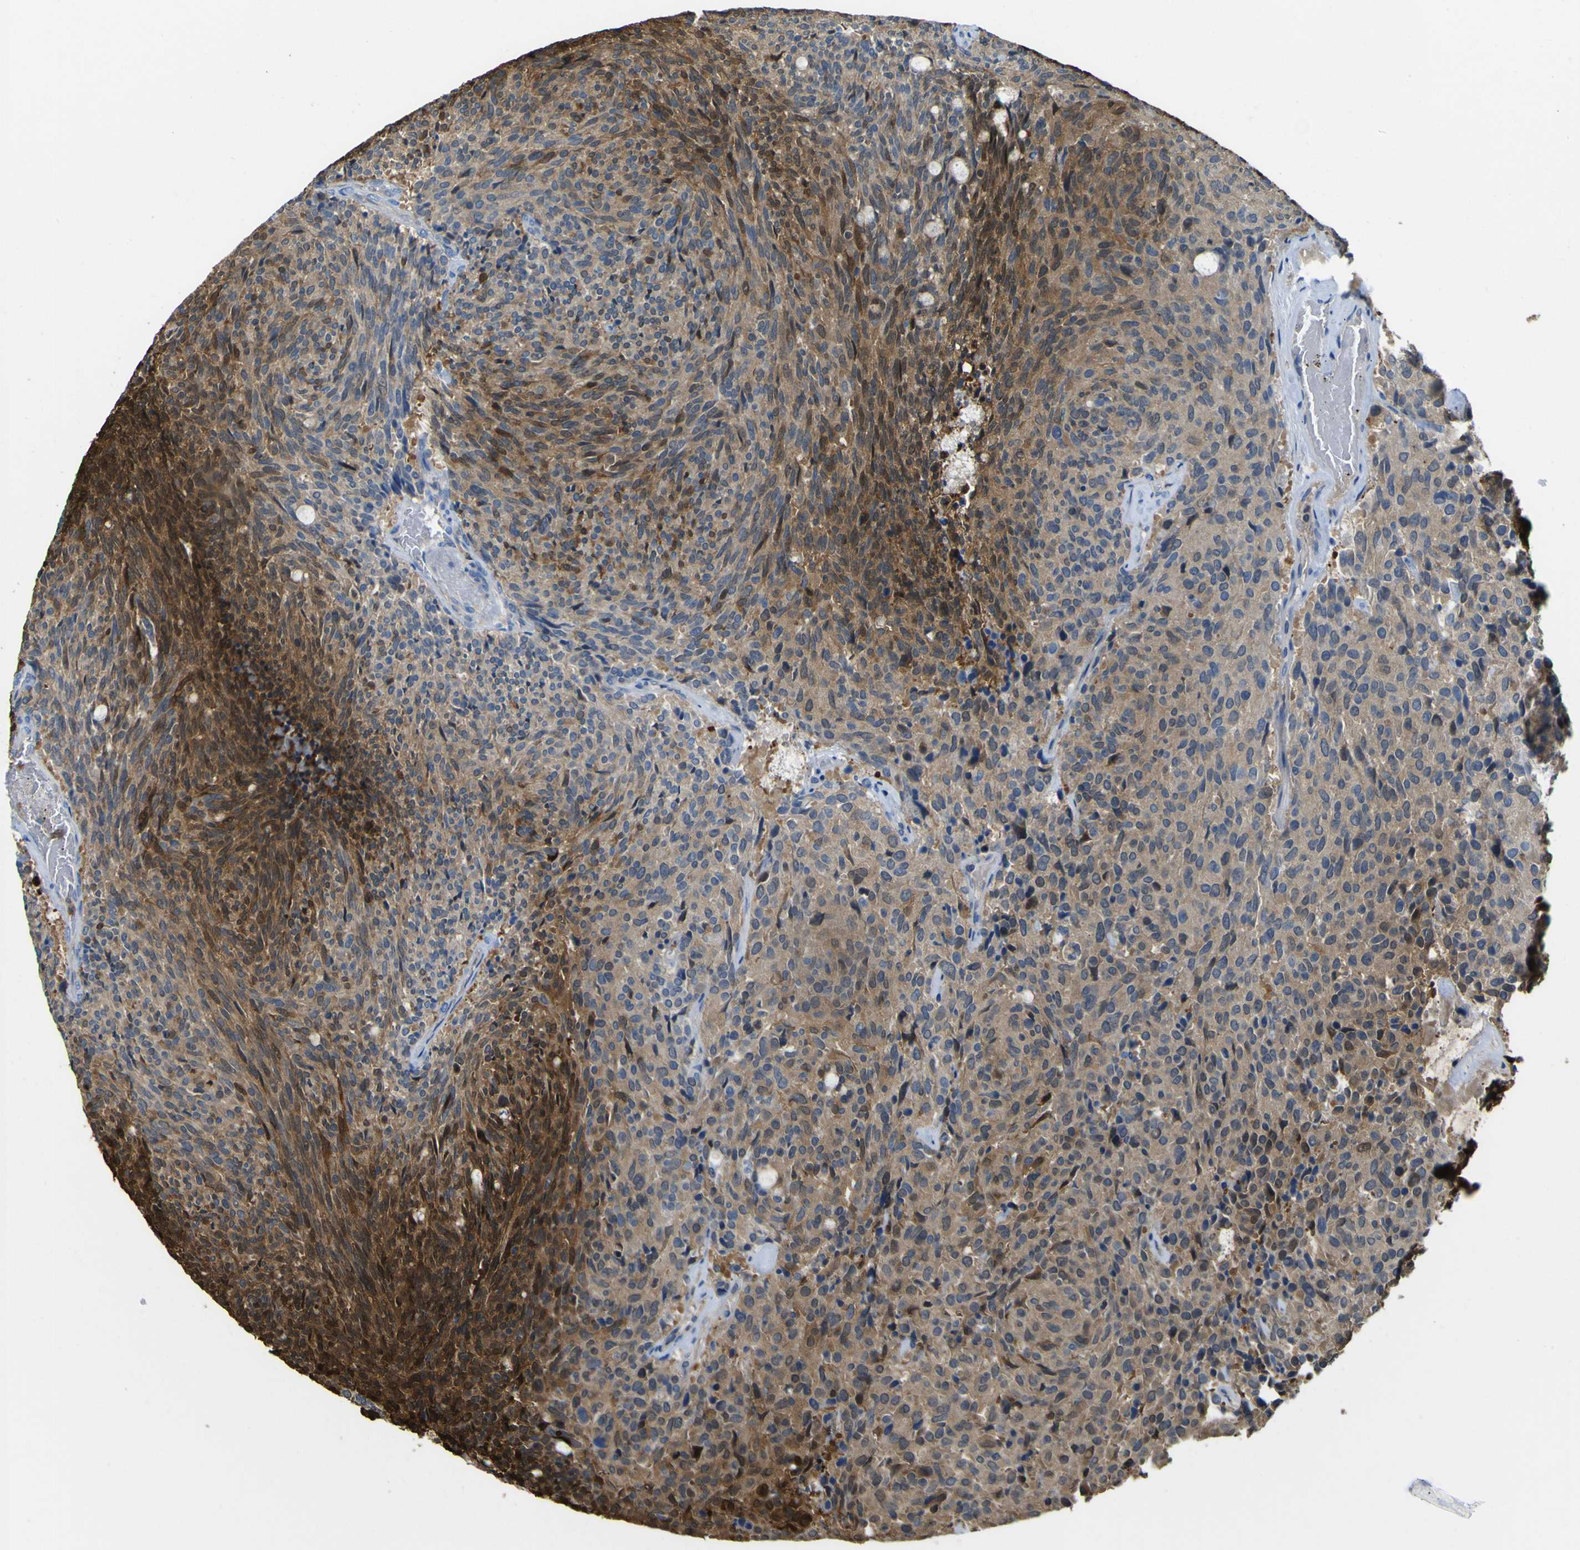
{"staining": {"intensity": "moderate", "quantity": ">75%", "location": "cytoplasmic/membranous,nuclear"}, "tissue": "carcinoid", "cell_type": "Tumor cells", "image_type": "cancer", "snomed": [{"axis": "morphology", "description": "Carcinoid, malignant, NOS"}, {"axis": "topography", "description": "Pancreas"}], "caption": "Carcinoid was stained to show a protein in brown. There is medium levels of moderate cytoplasmic/membranous and nuclear expression in approximately >75% of tumor cells.", "gene": "ABHD3", "patient": {"sex": "female", "age": 54}}